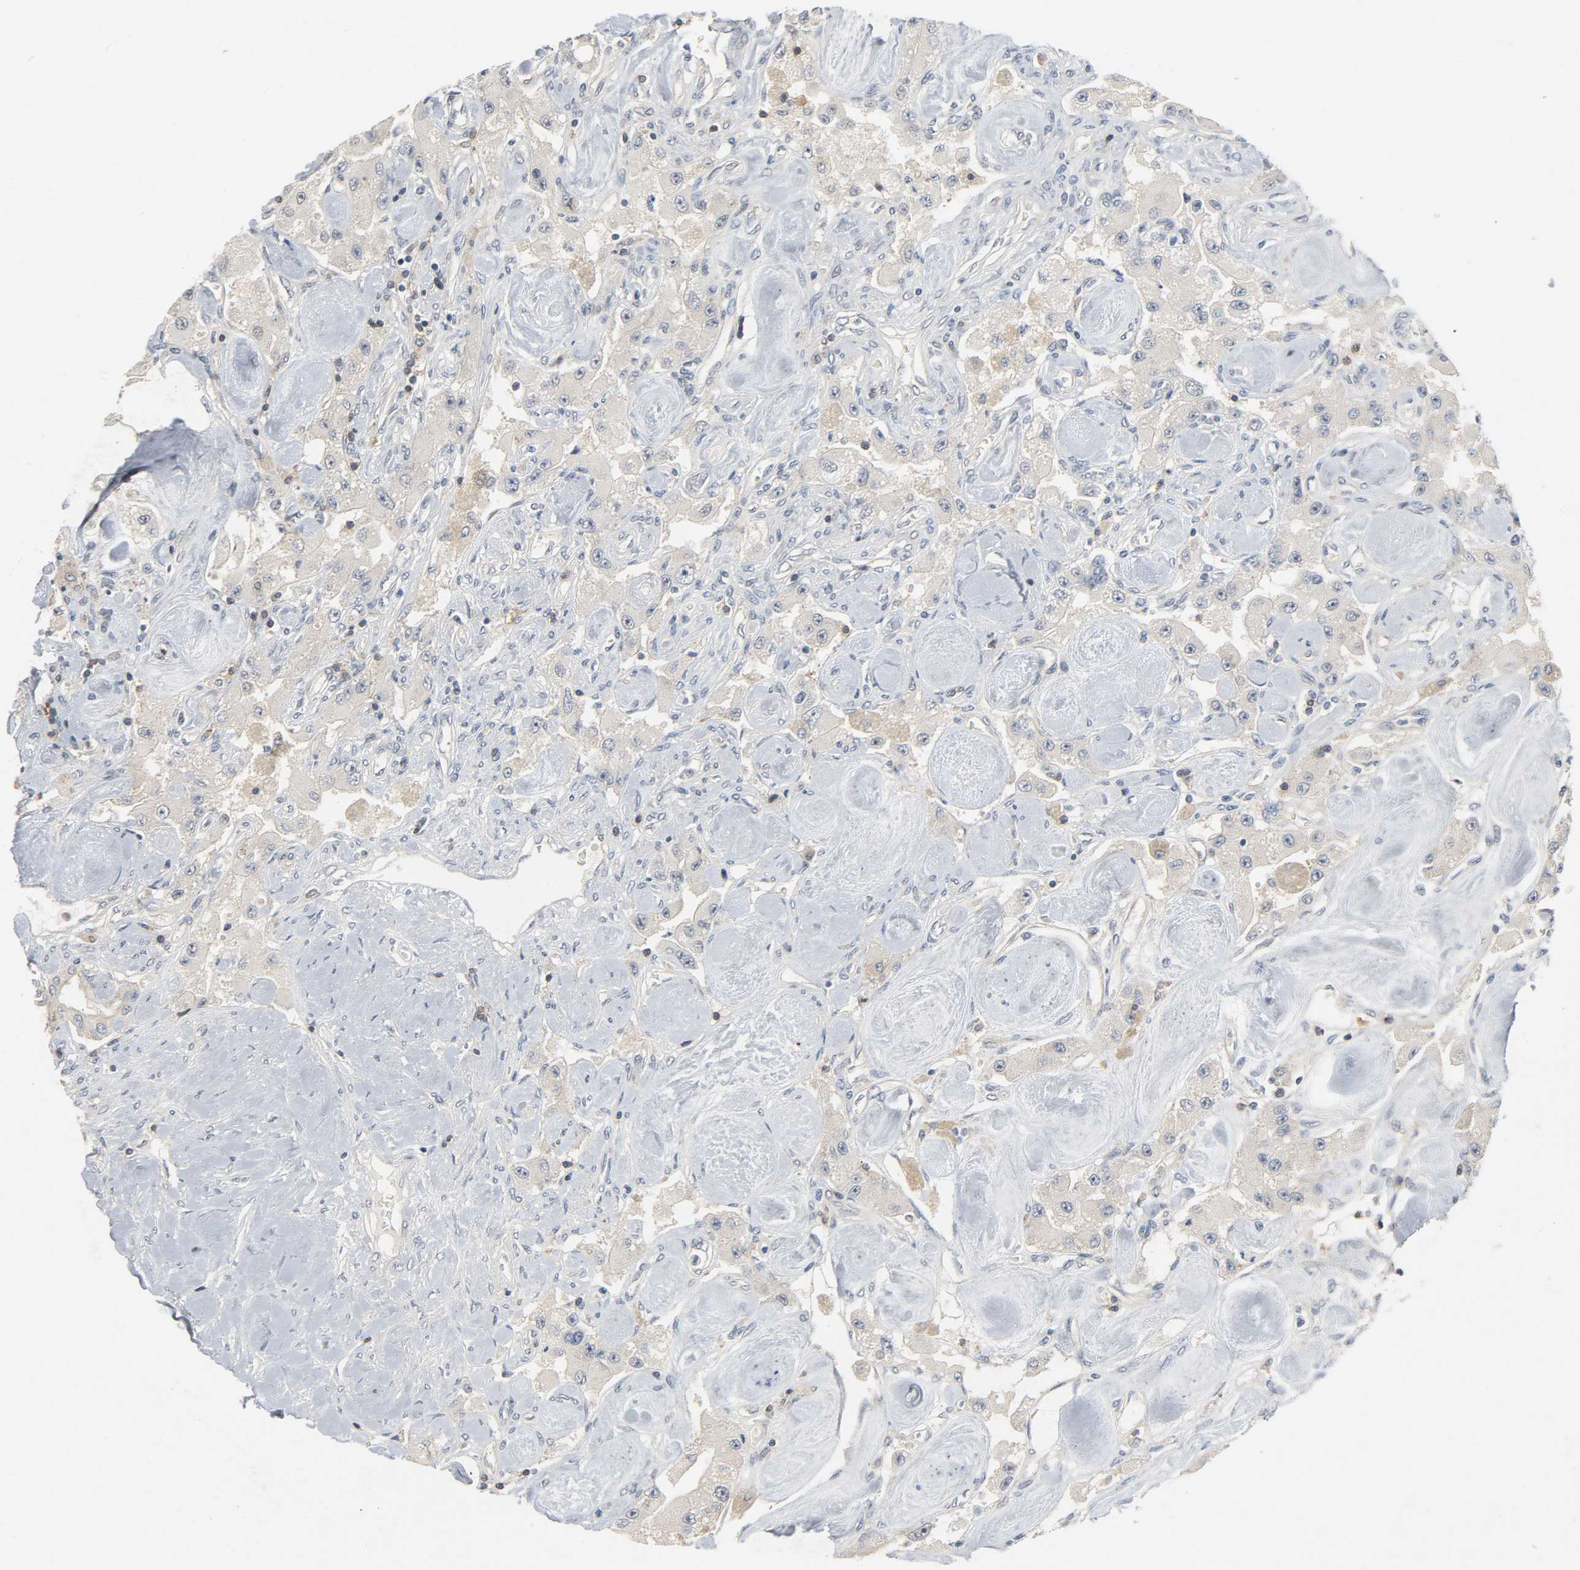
{"staining": {"intensity": "weak", "quantity": "<25%", "location": "cytoplasmic/membranous"}, "tissue": "carcinoid", "cell_type": "Tumor cells", "image_type": "cancer", "snomed": [{"axis": "morphology", "description": "Carcinoid, malignant, NOS"}, {"axis": "topography", "description": "Pancreas"}], "caption": "Tumor cells show no significant staining in carcinoid.", "gene": "CD4", "patient": {"sex": "male", "age": 41}}